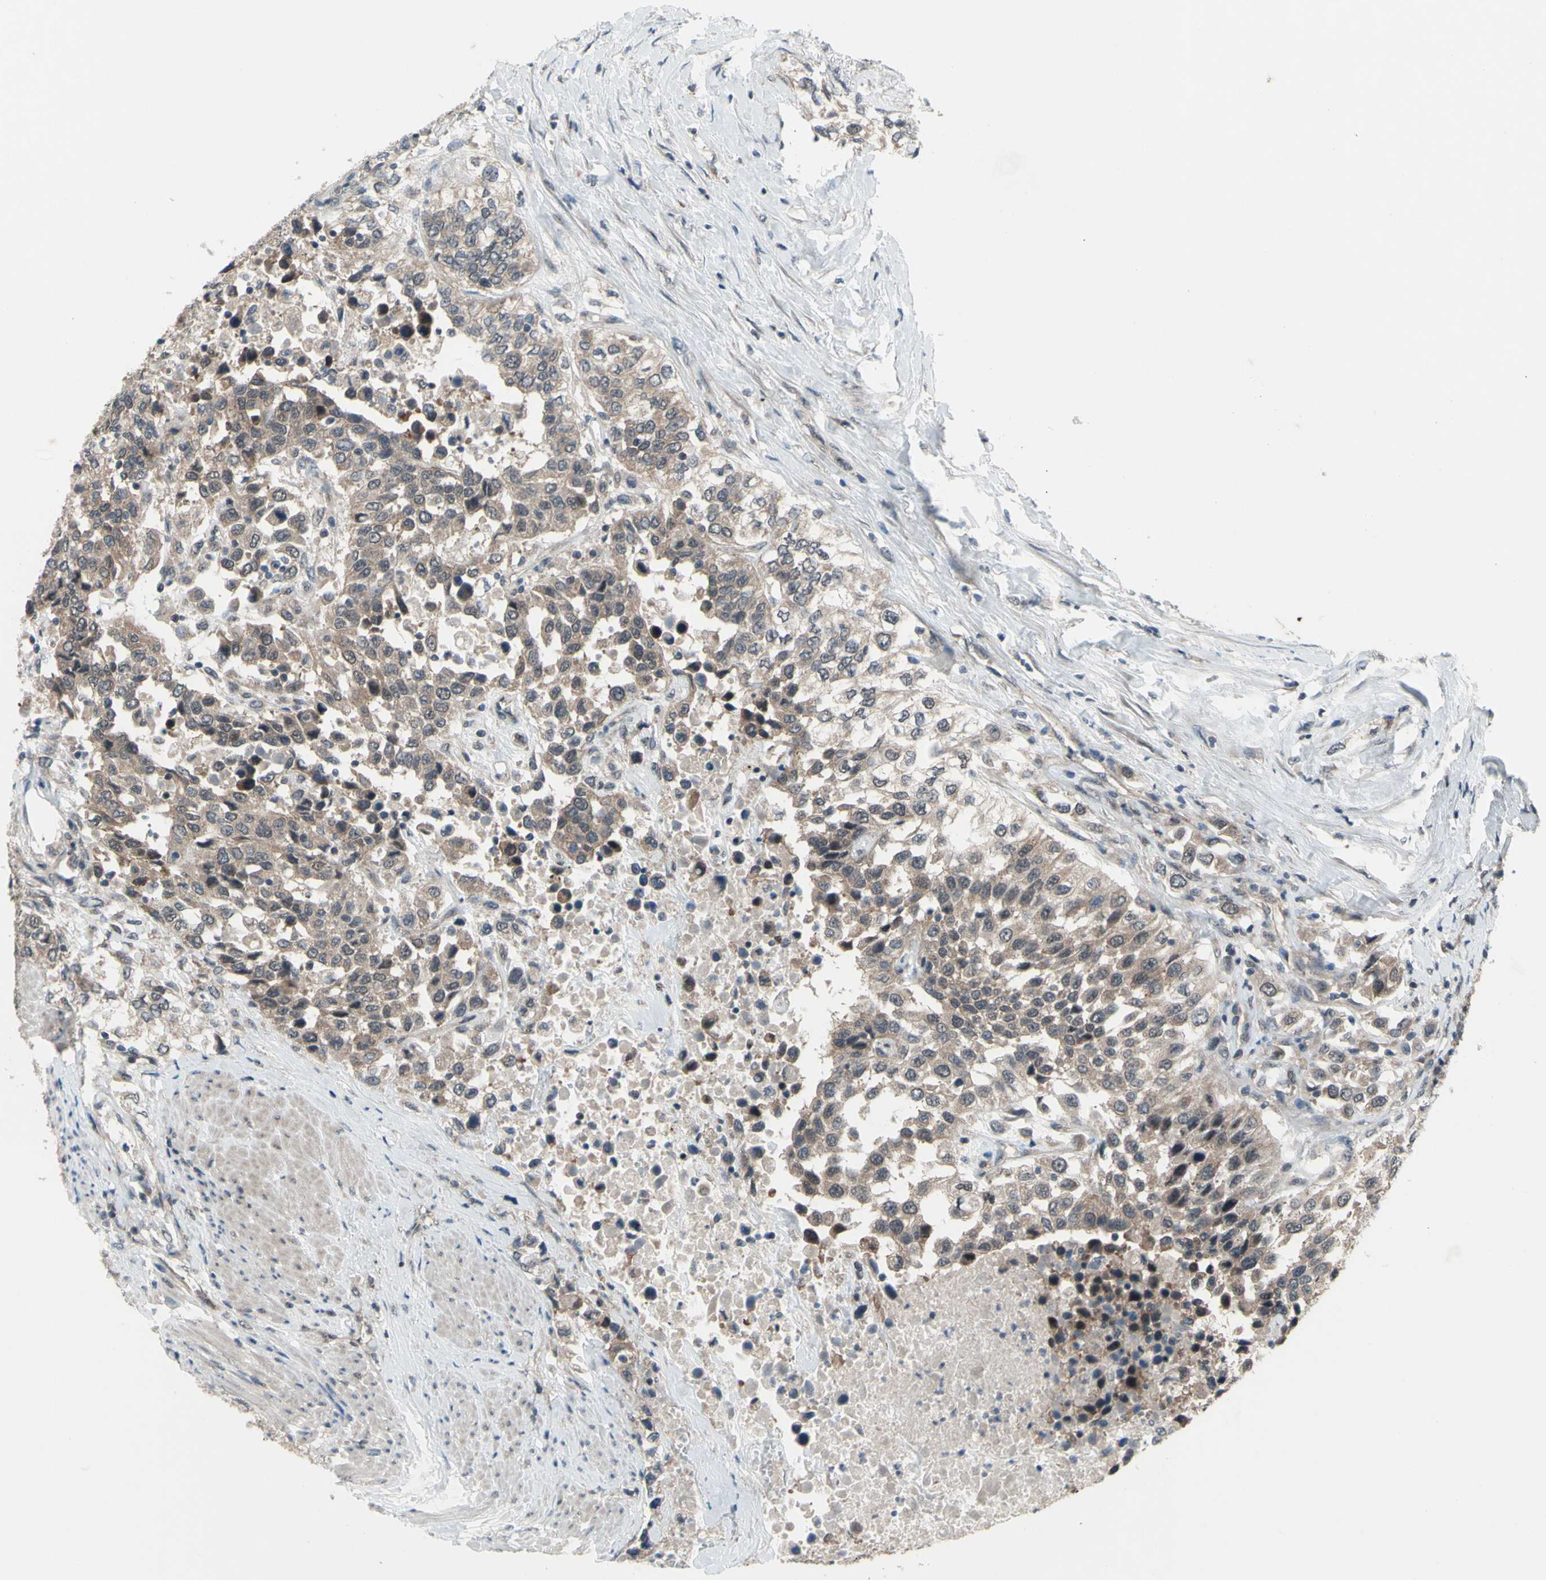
{"staining": {"intensity": "weak", "quantity": ">75%", "location": "cytoplasmic/membranous"}, "tissue": "urothelial cancer", "cell_type": "Tumor cells", "image_type": "cancer", "snomed": [{"axis": "morphology", "description": "Urothelial carcinoma, High grade"}, {"axis": "topography", "description": "Urinary bladder"}], "caption": "A brown stain labels weak cytoplasmic/membranous expression of a protein in human urothelial carcinoma (high-grade) tumor cells. The staining is performed using DAB (3,3'-diaminobenzidine) brown chromogen to label protein expression. The nuclei are counter-stained blue using hematoxylin.", "gene": "TRDMT1", "patient": {"sex": "female", "age": 80}}